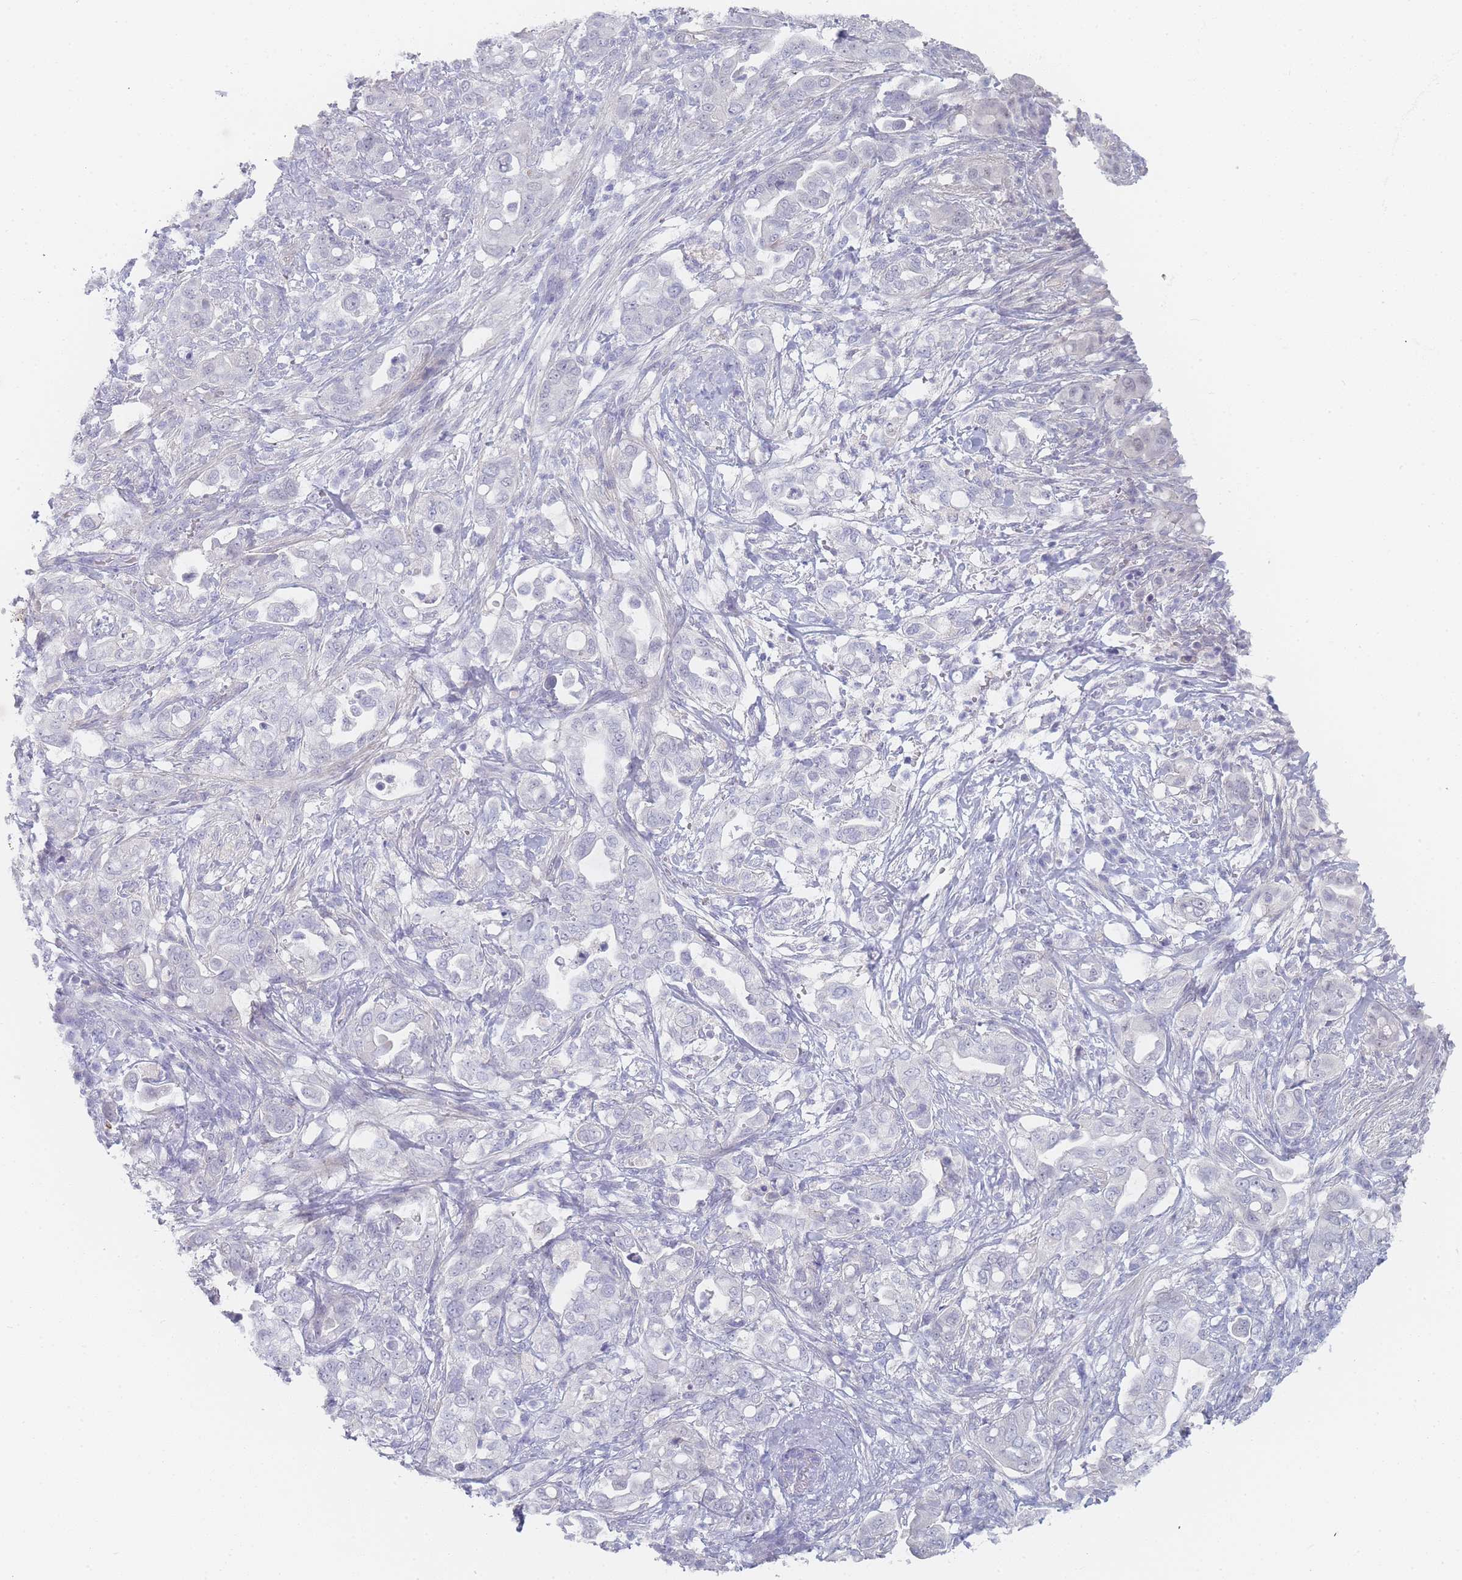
{"staining": {"intensity": "negative", "quantity": "none", "location": "none"}, "tissue": "pancreatic cancer", "cell_type": "Tumor cells", "image_type": "cancer", "snomed": [{"axis": "morphology", "description": "Normal tissue, NOS"}, {"axis": "morphology", "description": "Adenocarcinoma, NOS"}, {"axis": "topography", "description": "Lymph node"}, {"axis": "topography", "description": "Pancreas"}], "caption": "IHC image of neoplastic tissue: human pancreatic cancer stained with DAB (3,3'-diaminobenzidine) shows no significant protein expression in tumor cells.", "gene": "IMPG1", "patient": {"sex": "female", "age": 67}}